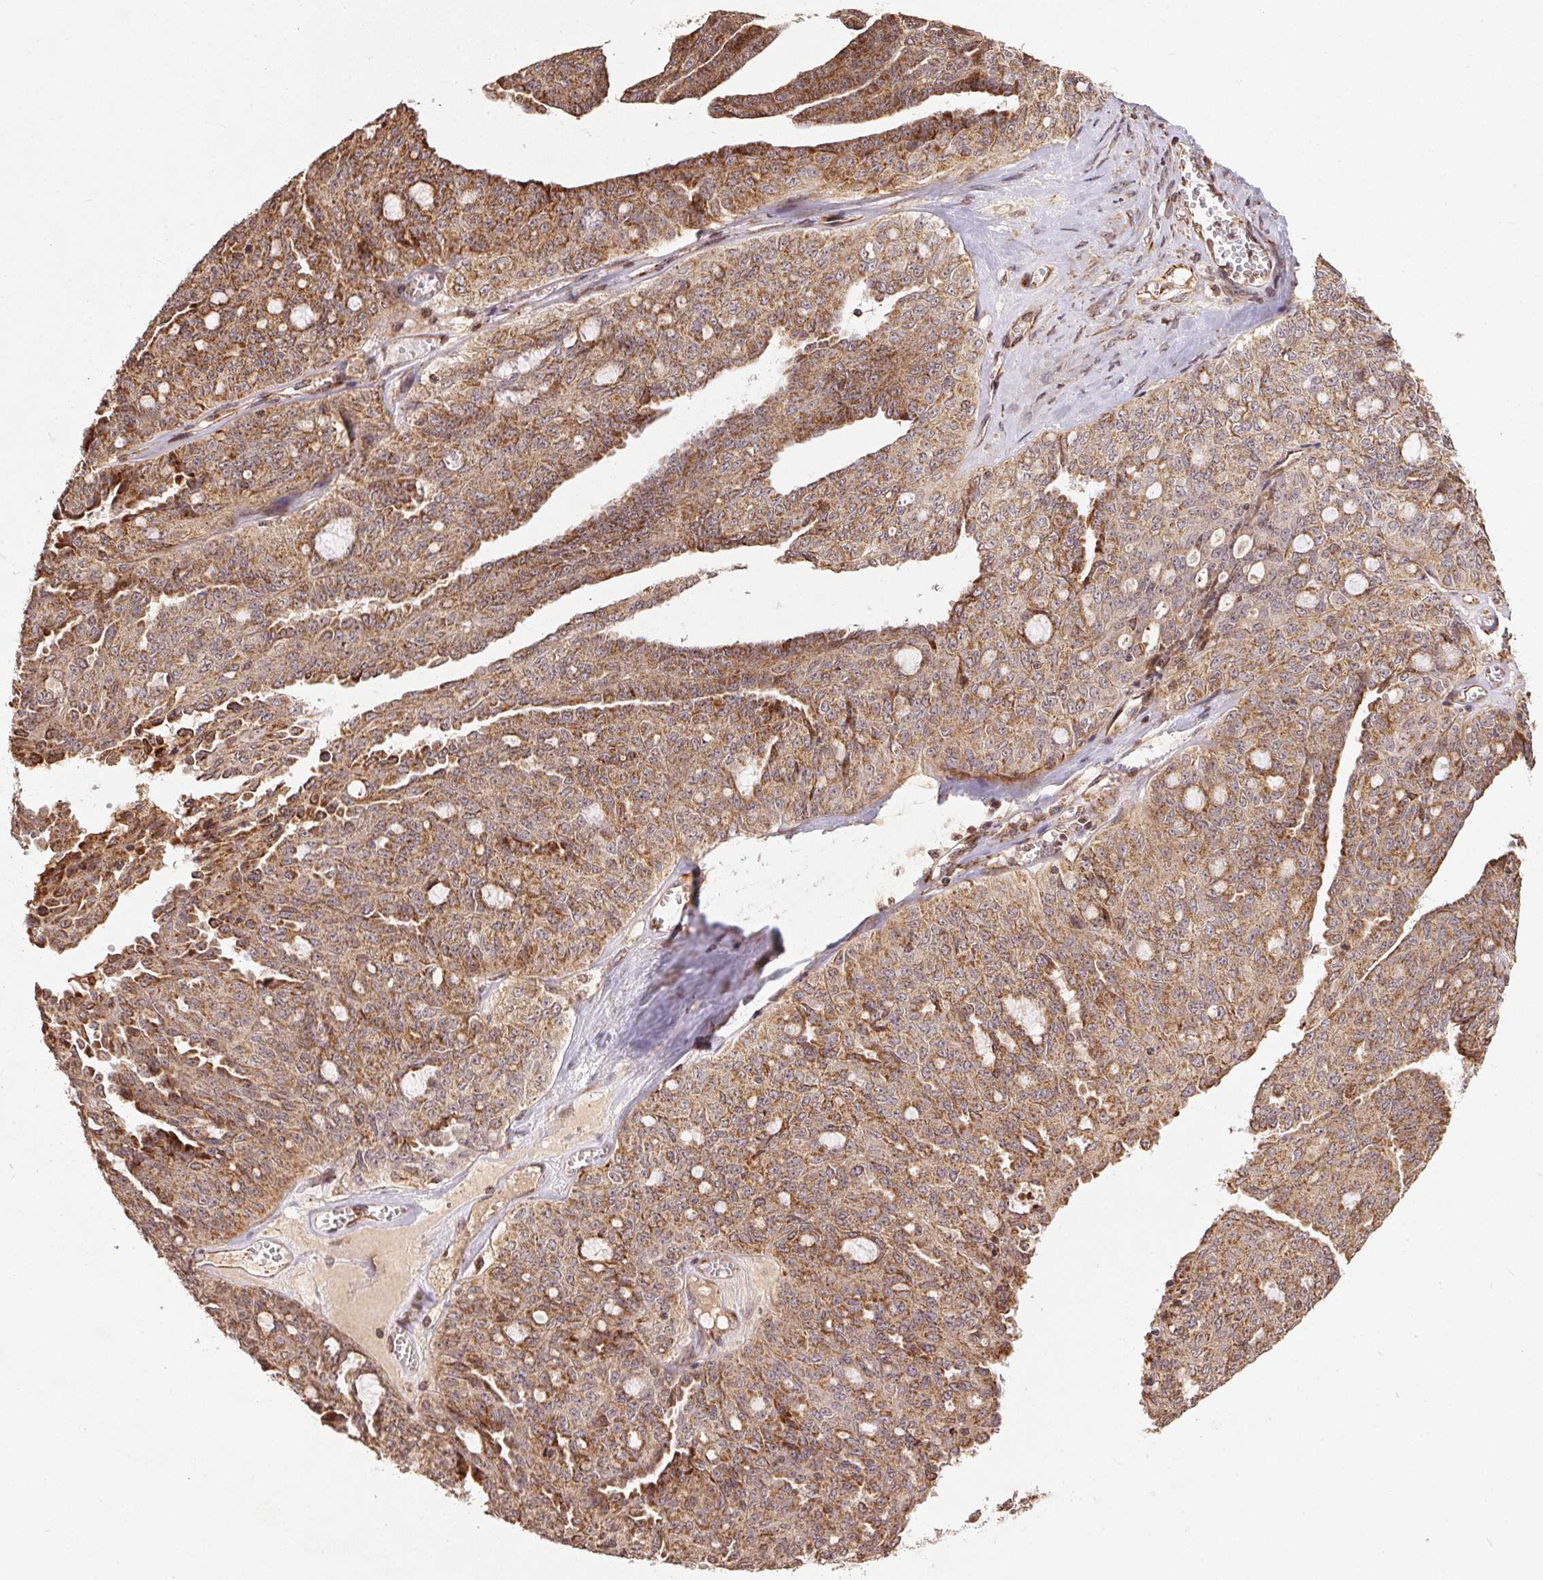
{"staining": {"intensity": "moderate", "quantity": ">75%", "location": "cytoplasmic/membranous"}, "tissue": "ovarian cancer", "cell_type": "Tumor cells", "image_type": "cancer", "snomed": [{"axis": "morphology", "description": "Cystadenocarcinoma, serous, NOS"}, {"axis": "topography", "description": "Ovary"}], "caption": "Tumor cells demonstrate medium levels of moderate cytoplasmic/membranous expression in about >75% of cells in human ovarian serous cystadenocarcinoma. The protein is stained brown, and the nuclei are stained in blue (DAB IHC with brightfield microscopy, high magnification).", "gene": "SPRED2", "patient": {"sex": "female", "age": 71}}